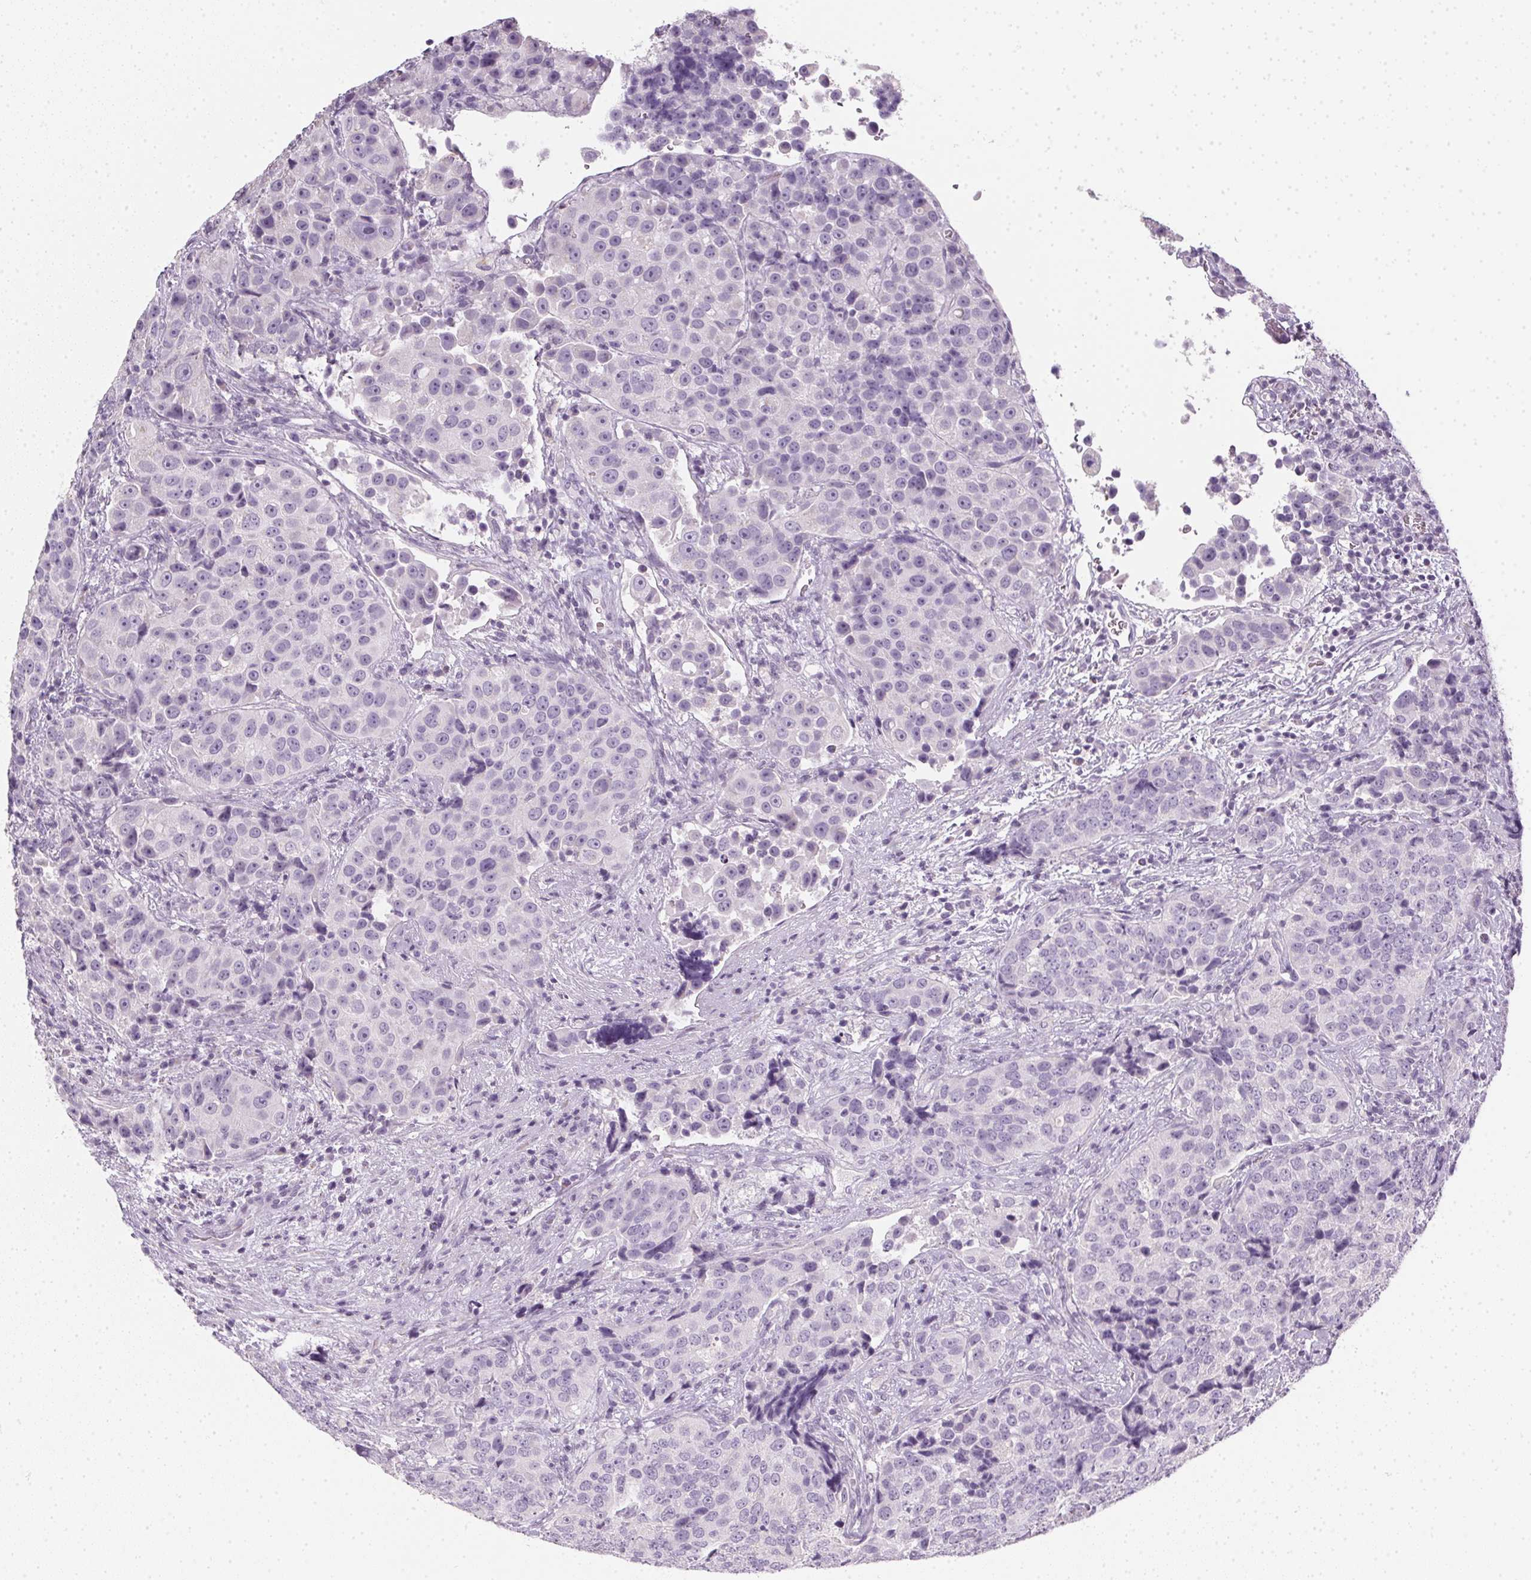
{"staining": {"intensity": "negative", "quantity": "none", "location": "none"}, "tissue": "urothelial cancer", "cell_type": "Tumor cells", "image_type": "cancer", "snomed": [{"axis": "morphology", "description": "Urothelial carcinoma, NOS"}, {"axis": "topography", "description": "Urinary bladder"}], "caption": "Immunohistochemistry (IHC) image of transitional cell carcinoma stained for a protein (brown), which reveals no staining in tumor cells. (DAB immunohistochemistry visualized using brightfield microscopy, high magnification).", "gene": "TMEM72", "patient": {"sex": "male", "age": 52}}